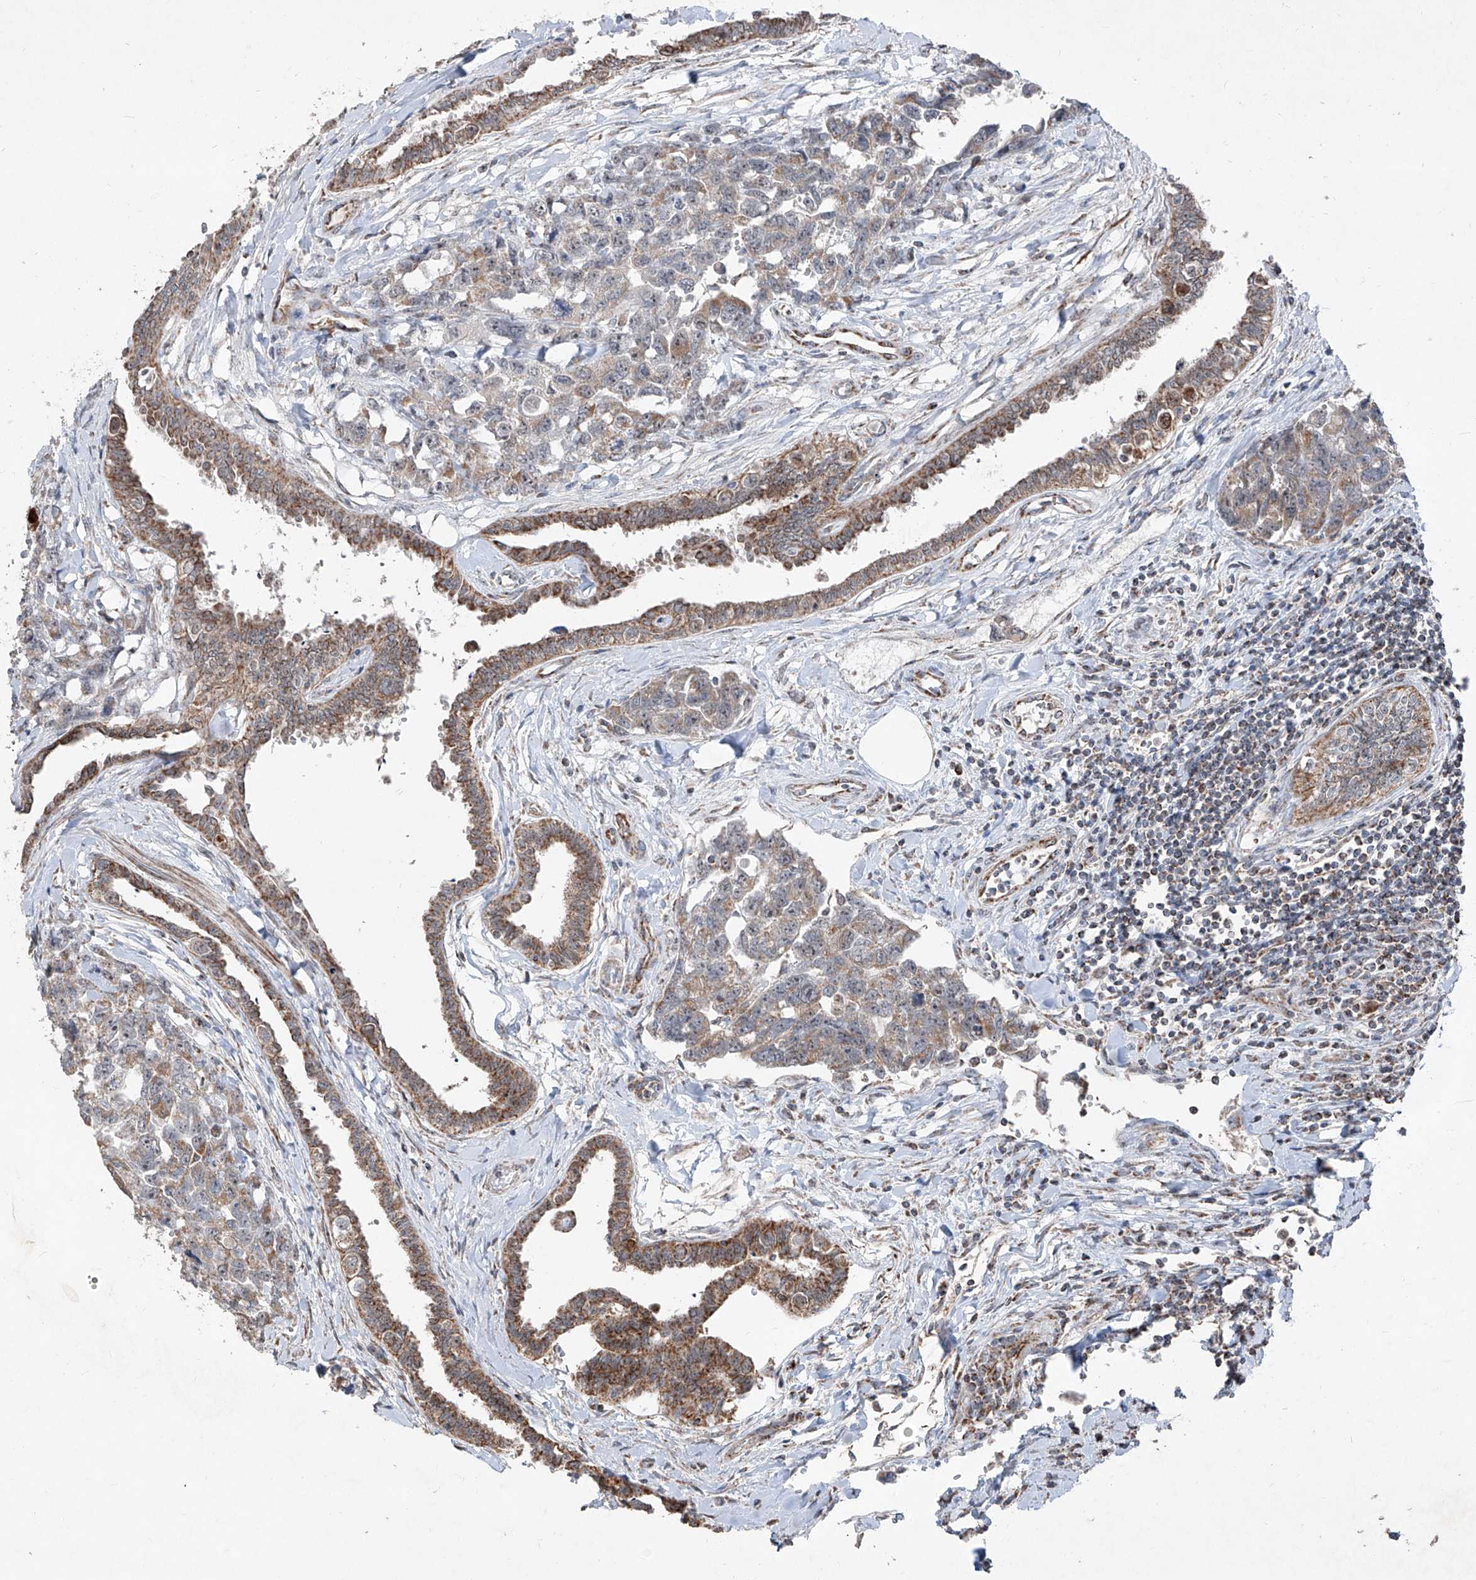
{"staining": {"intensity": "moderate", "quantity": "25%-75%", "location": "cytoplasmic/membranous"}, "tissue": "testis cancer", "cell_type": "Tumor cells", "image_type": "cancer", "snomed": [{"axis": "morphology", "description": "Carcinoma, Embryonal, NOS"}, {"axis": "topography", "description": "Testis"}], "caption": "Protein expression analysis of human testis embryonal carcinoma reveals moderate cytoplasmic/membranous positivity in about 25%-75% of tumor cells.", "gene": "NDUFB3", "patient": {"sex": "male", "age": 31}}